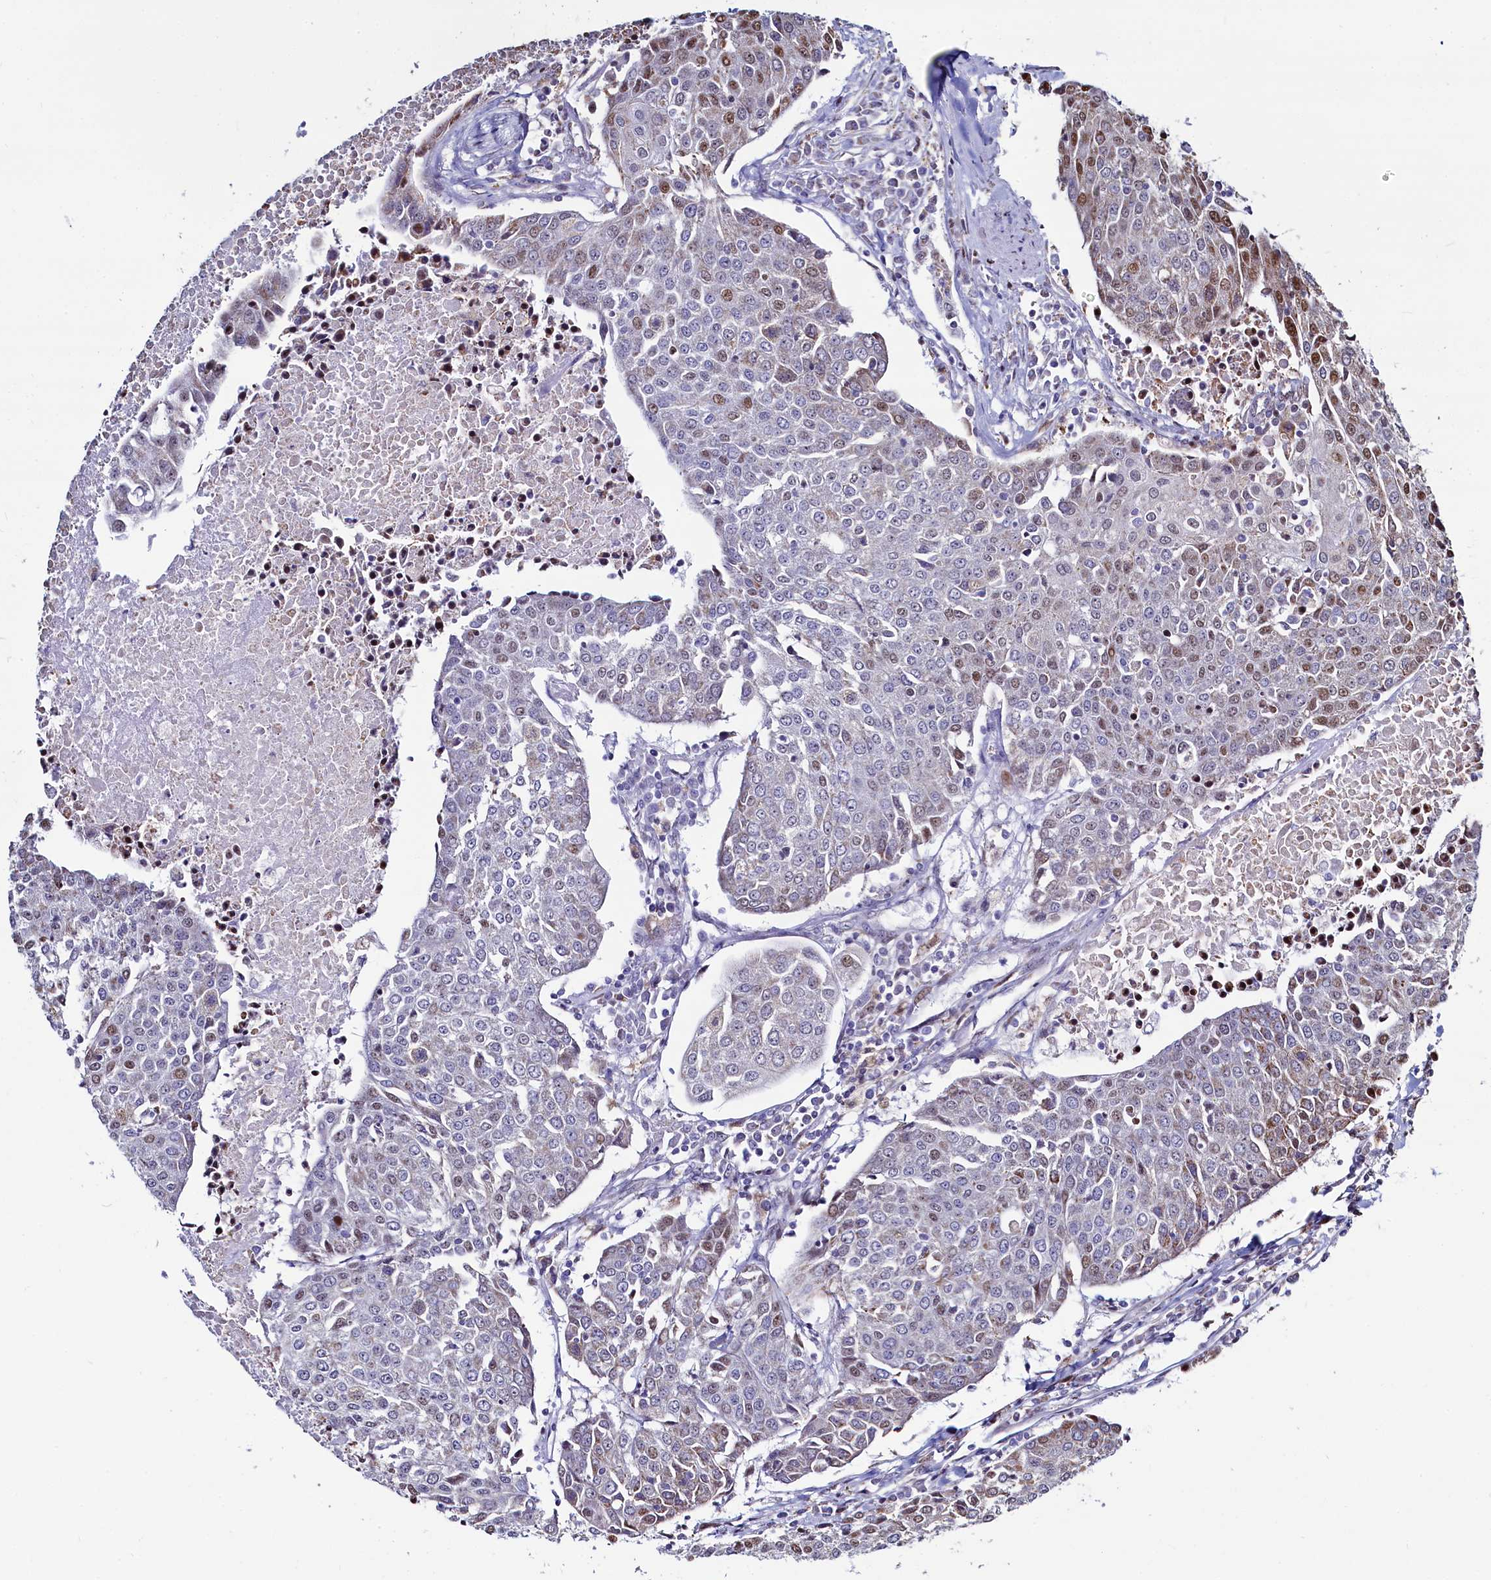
{"staining": {"intensity": "moderate", "quantity": "<25%", "location": "nuclear"}, "tissue": "urothelial cancer", "cell_type": "Tumor cells", "image_type": "cancer", "snomed": [{"axis": "morphology", "description": "Urothelial carcinoma, High grade"}, {"axis": "topography", "description": "Urinary bladder"}], "caption": "IHC photomicrograph of neoplastic tissue: urothelial carcinoma (high-grade) stained using IHC displays low levels of moderate protein expression localized specifically in the nuclear of tumor cells, appearing as a nuclear brown color.", "gene": "HDGFL3", "patient": {"sex": "female", "age": 85}}